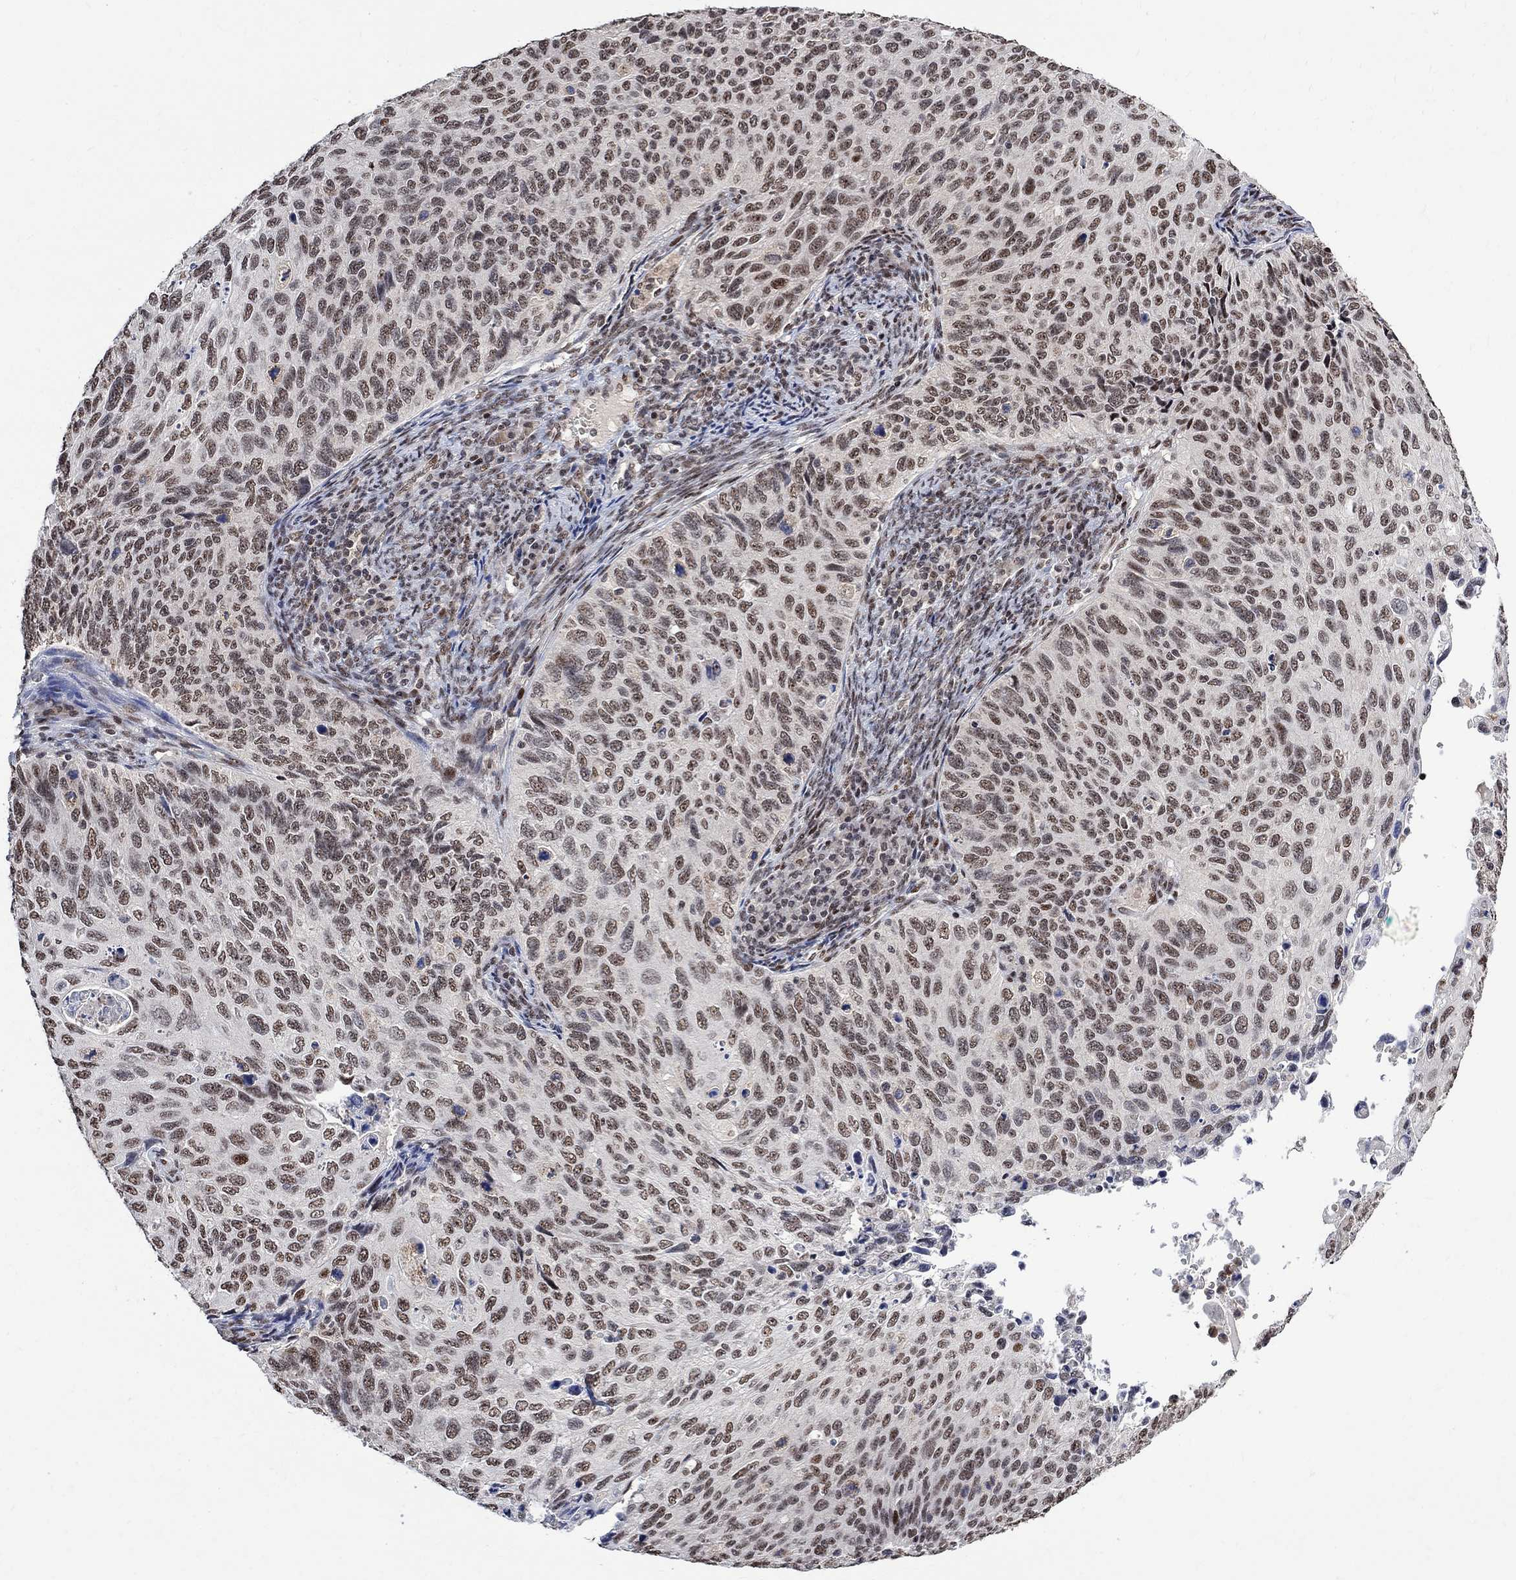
{"staining": {"intensity": "moderate", "quantity": "<25%", "location": "nuclear"}, "tissue": "cervical cancer", "cell_type": "Tumor cells", "image_type": "cancer", "snomed": [{"axis": "morphology", "description": "Squamous cell carcinoma, NOS"}, {"axis": "topography", "description": "Cervix"}], "caption": "Immunohistochemical staining of cervical cancer reveals low levels of moderate nuclear protein positivity in approximately <25% of tumor cells.", "gene": "E4F1", "patient": {"sex": "female", "age": 70}}